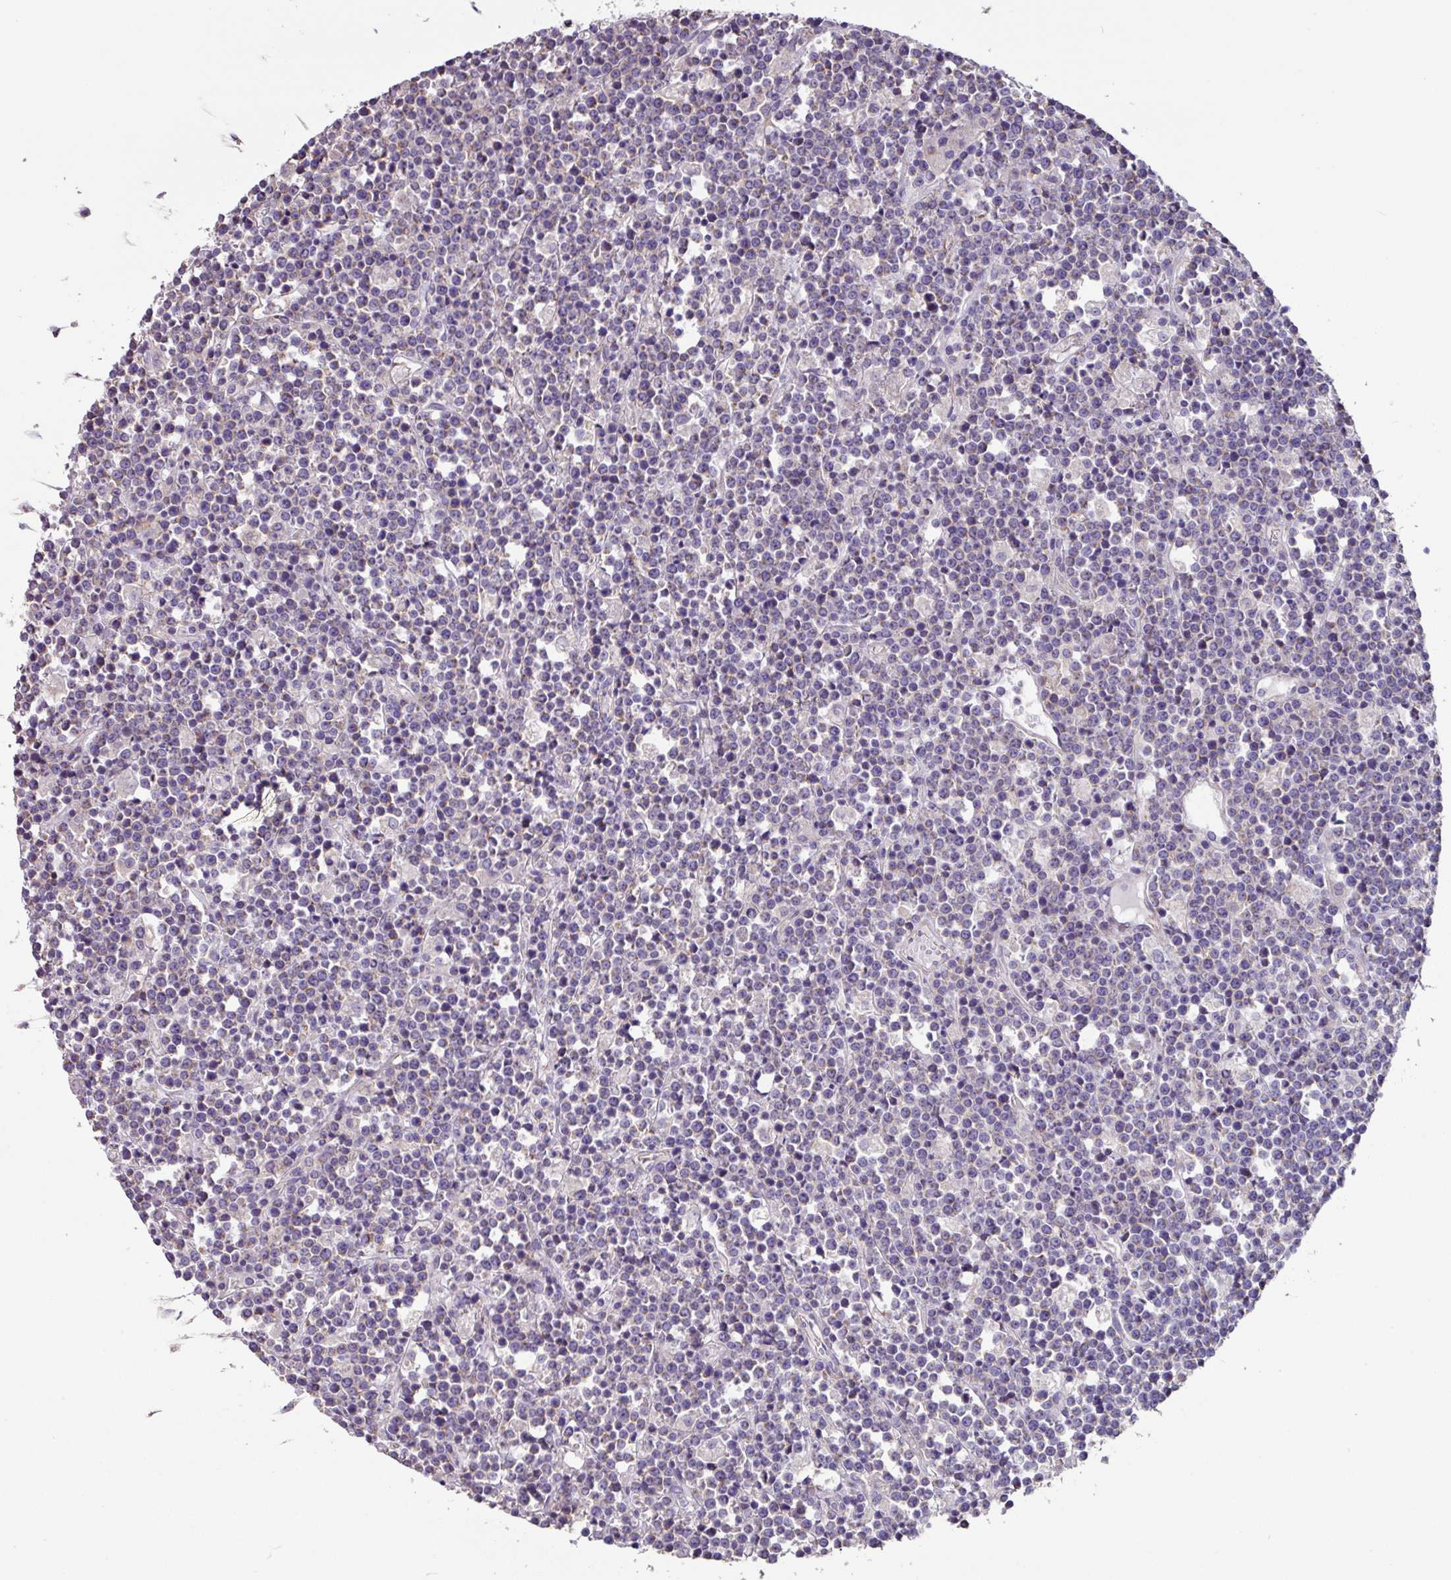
{"staining": {"intensity": "negative", "quantity": "none", "location": "none"}, "tissue": "lymphoma", "cell_type": "Tumor cells", "image_type": "cancer", "snomed": [{"axis": "morphology", "description": "Malignant lymphoma, non-Hodgkin's type, High grade"}, {"axis": "topography", "description": "Ovary"}], "caption": "High power microscopy image of an immunohistochemistry (IHC) photomicrograph of lymphoma, revealing no significant expression in tumor cells.", "gene": "MRRF", "patient": {"sex": "female", "age": 56}}